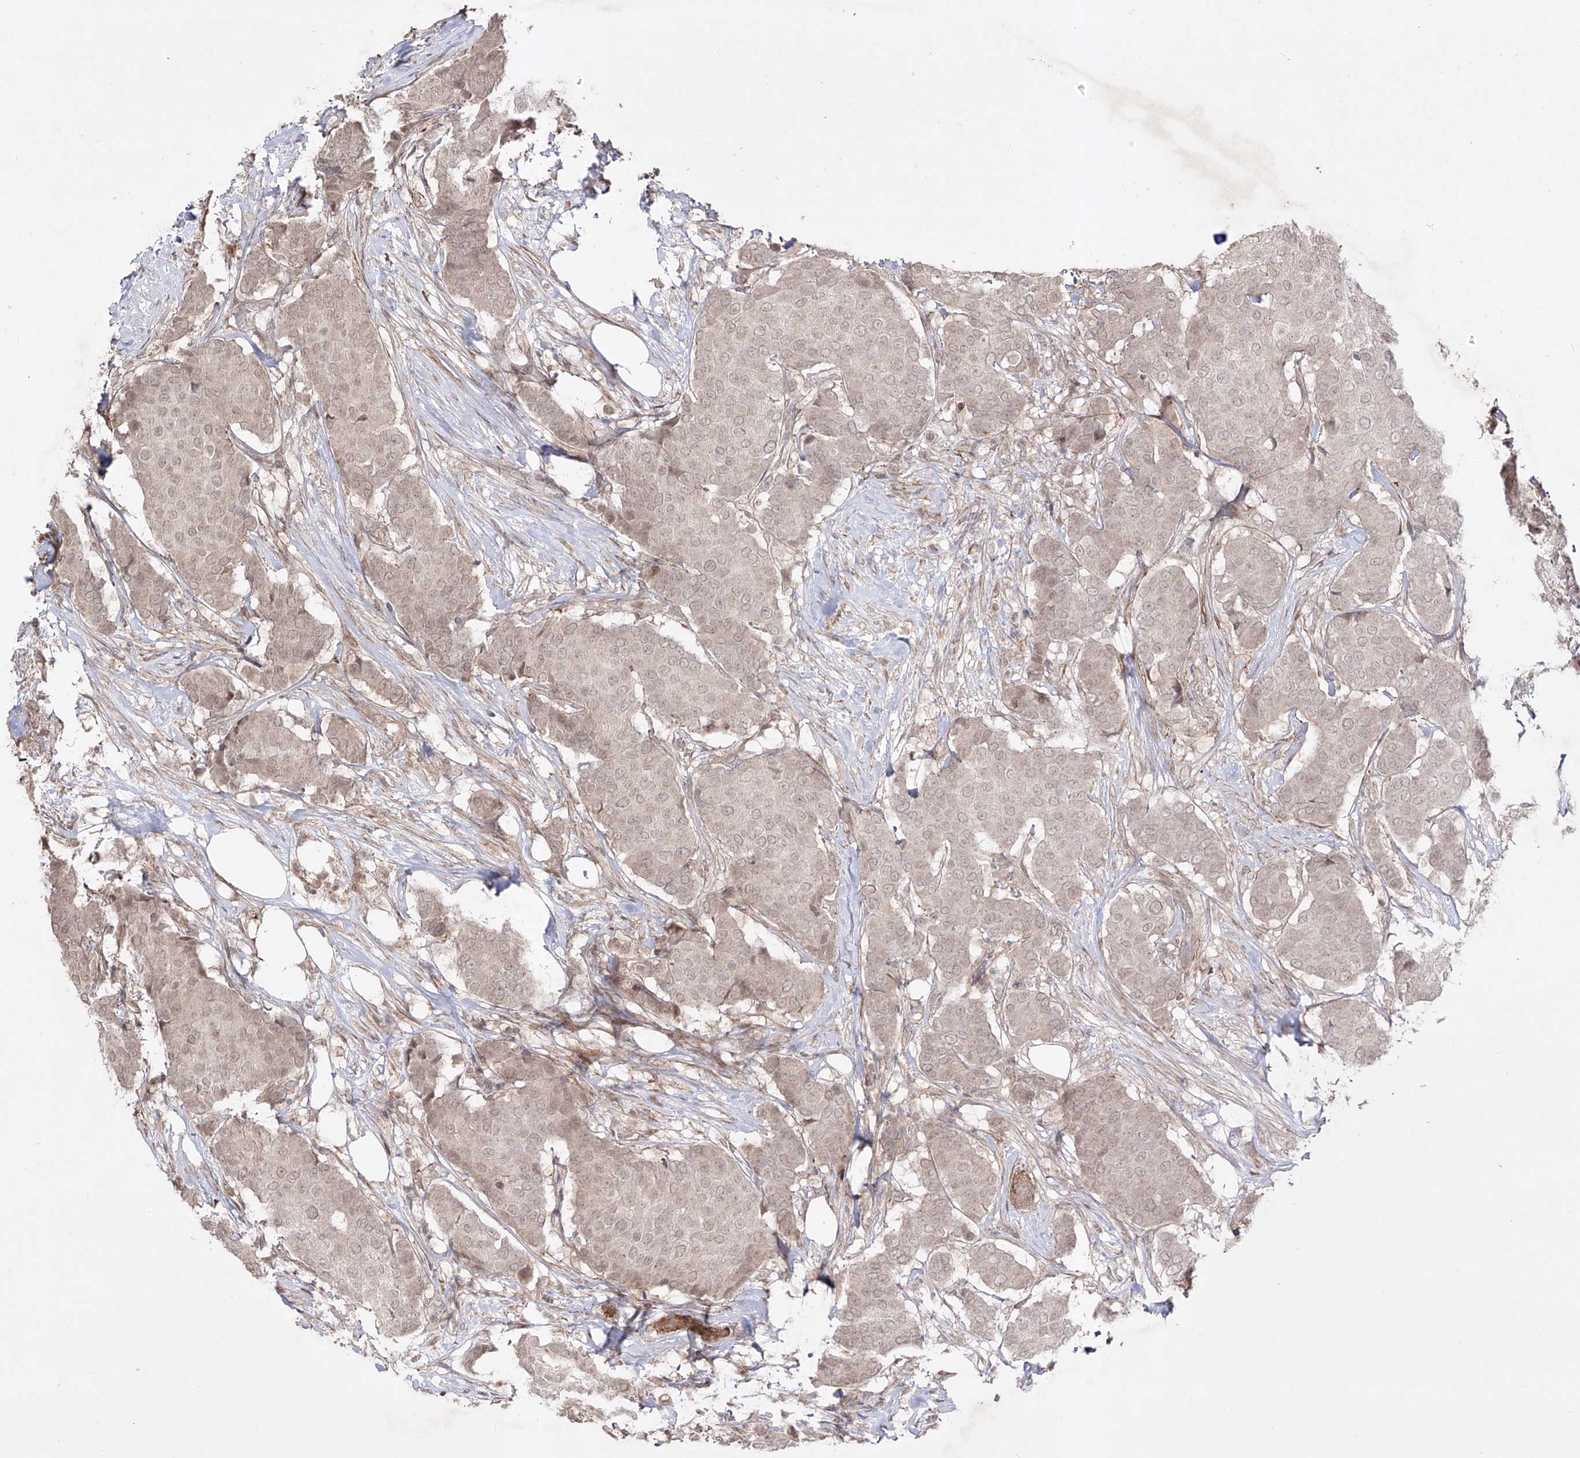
{"staining": {"intensity": "weak", "quantity": "<25%", "location": "cytoplasmic/membranous,nuclear"}, "tissue": "breast cancer", "cell_type": "Tumor cells", "image_type": "cancer", "snomed": [{"axis": "morphology", "description": "Duct carcinoma"}, {"axis": "topography", "description": "Breast"}], "caption": "Protein analysis of breast invasive ductal carcinoma displays no significant expression in tumor cells.", "gene": "KDM1B", "patient": {"sex": "female", "age": 75}}